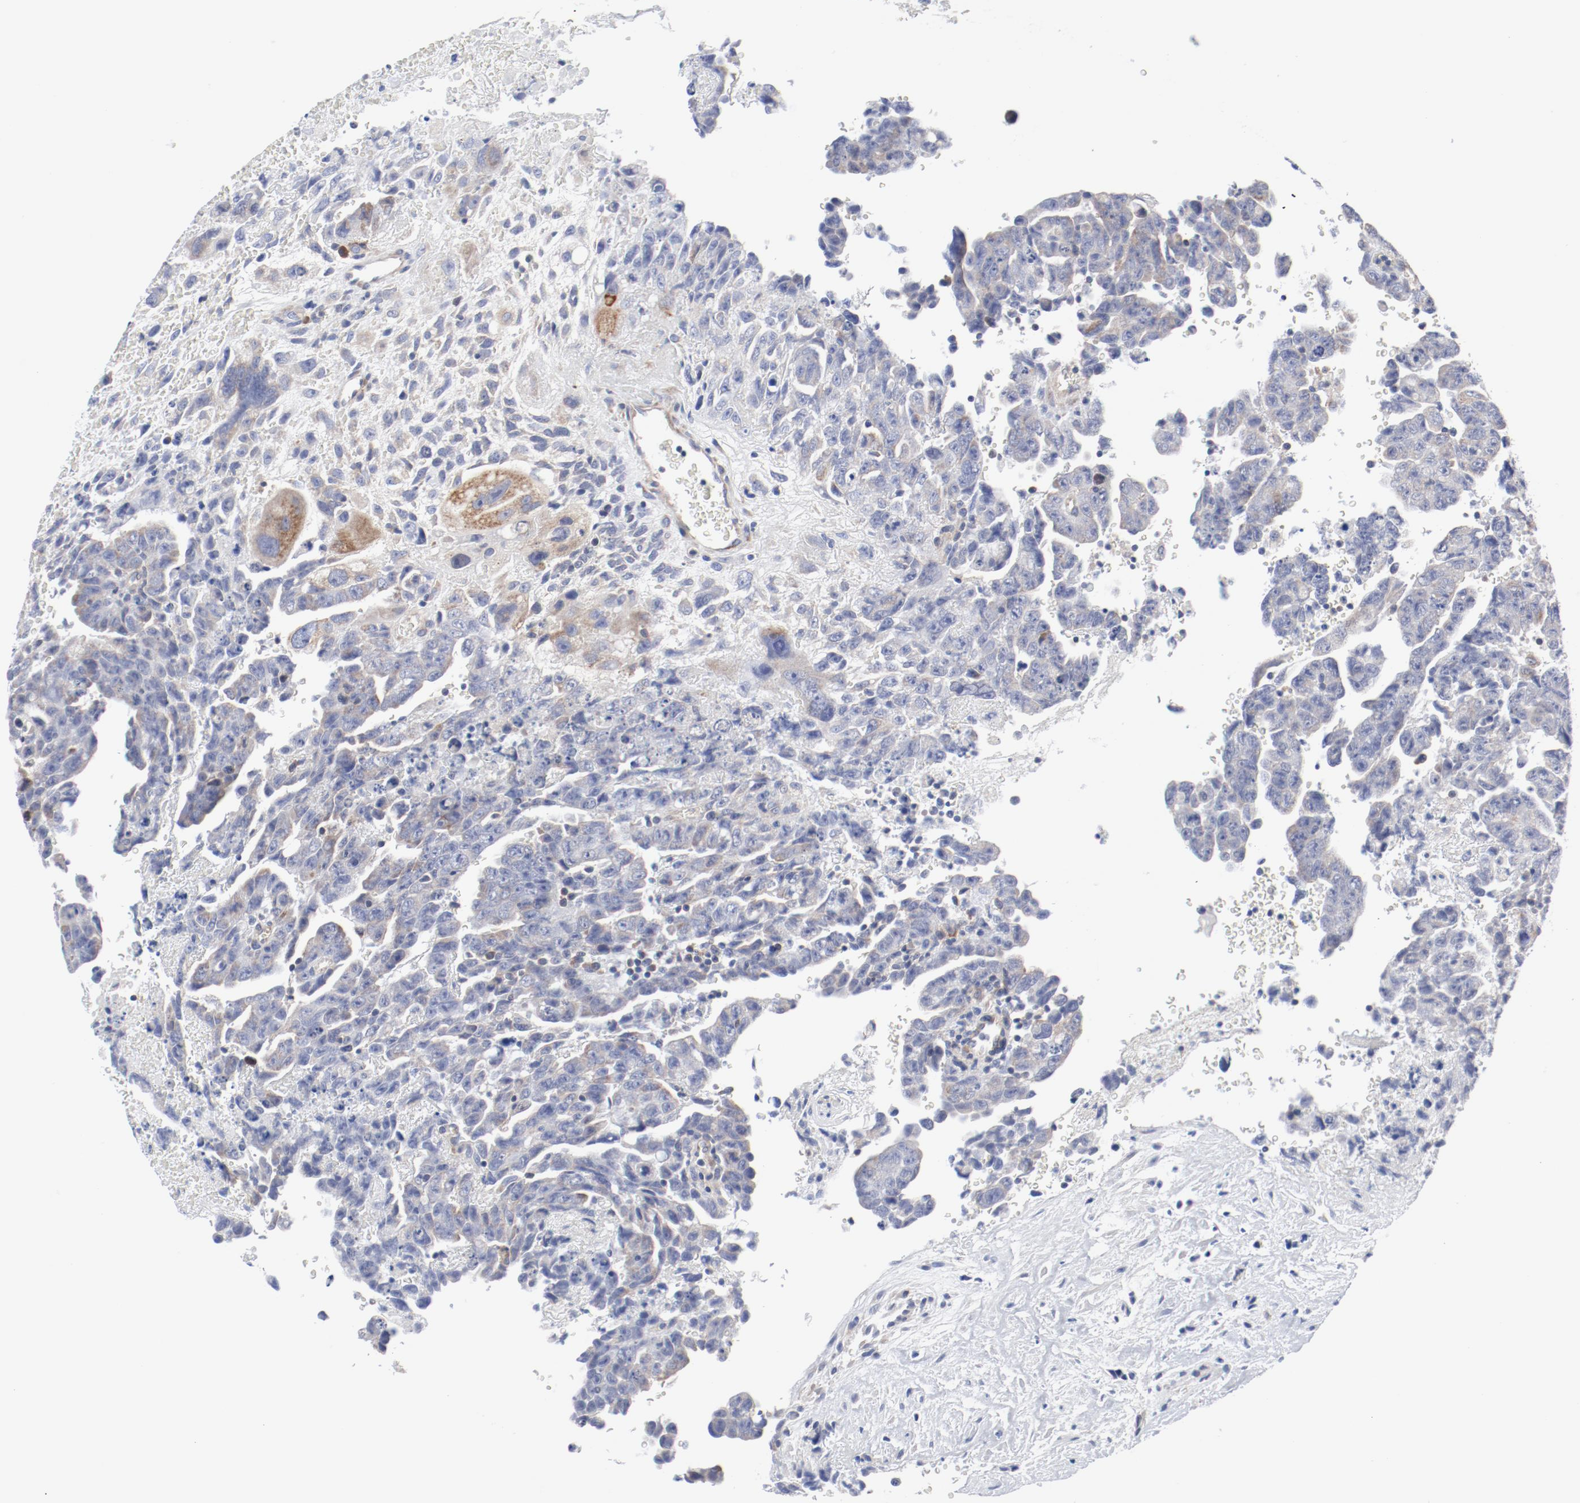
{"staining": {"intensity": "moderate", "quantity": "<25%", "location": "cytoplasmic/membranous"}, "tissue": "testis cancer", "cell_type": "Tumor cells", "image_type": "cancer", "snomed": [{"axis": "morphology", "description": "Carcinoma, Embryonal, NOS"}, {"axis": "topography", "description": "Testis"}], "caption": "A high-resolution image shows IHC staining of testis cancer (embryonal carcinoma), which reveals moderate cytoplasmic/membranous expression in about <25% of tumor cells.", "gene": "BAD", "patient": {"sex": "male", "age": 28}}